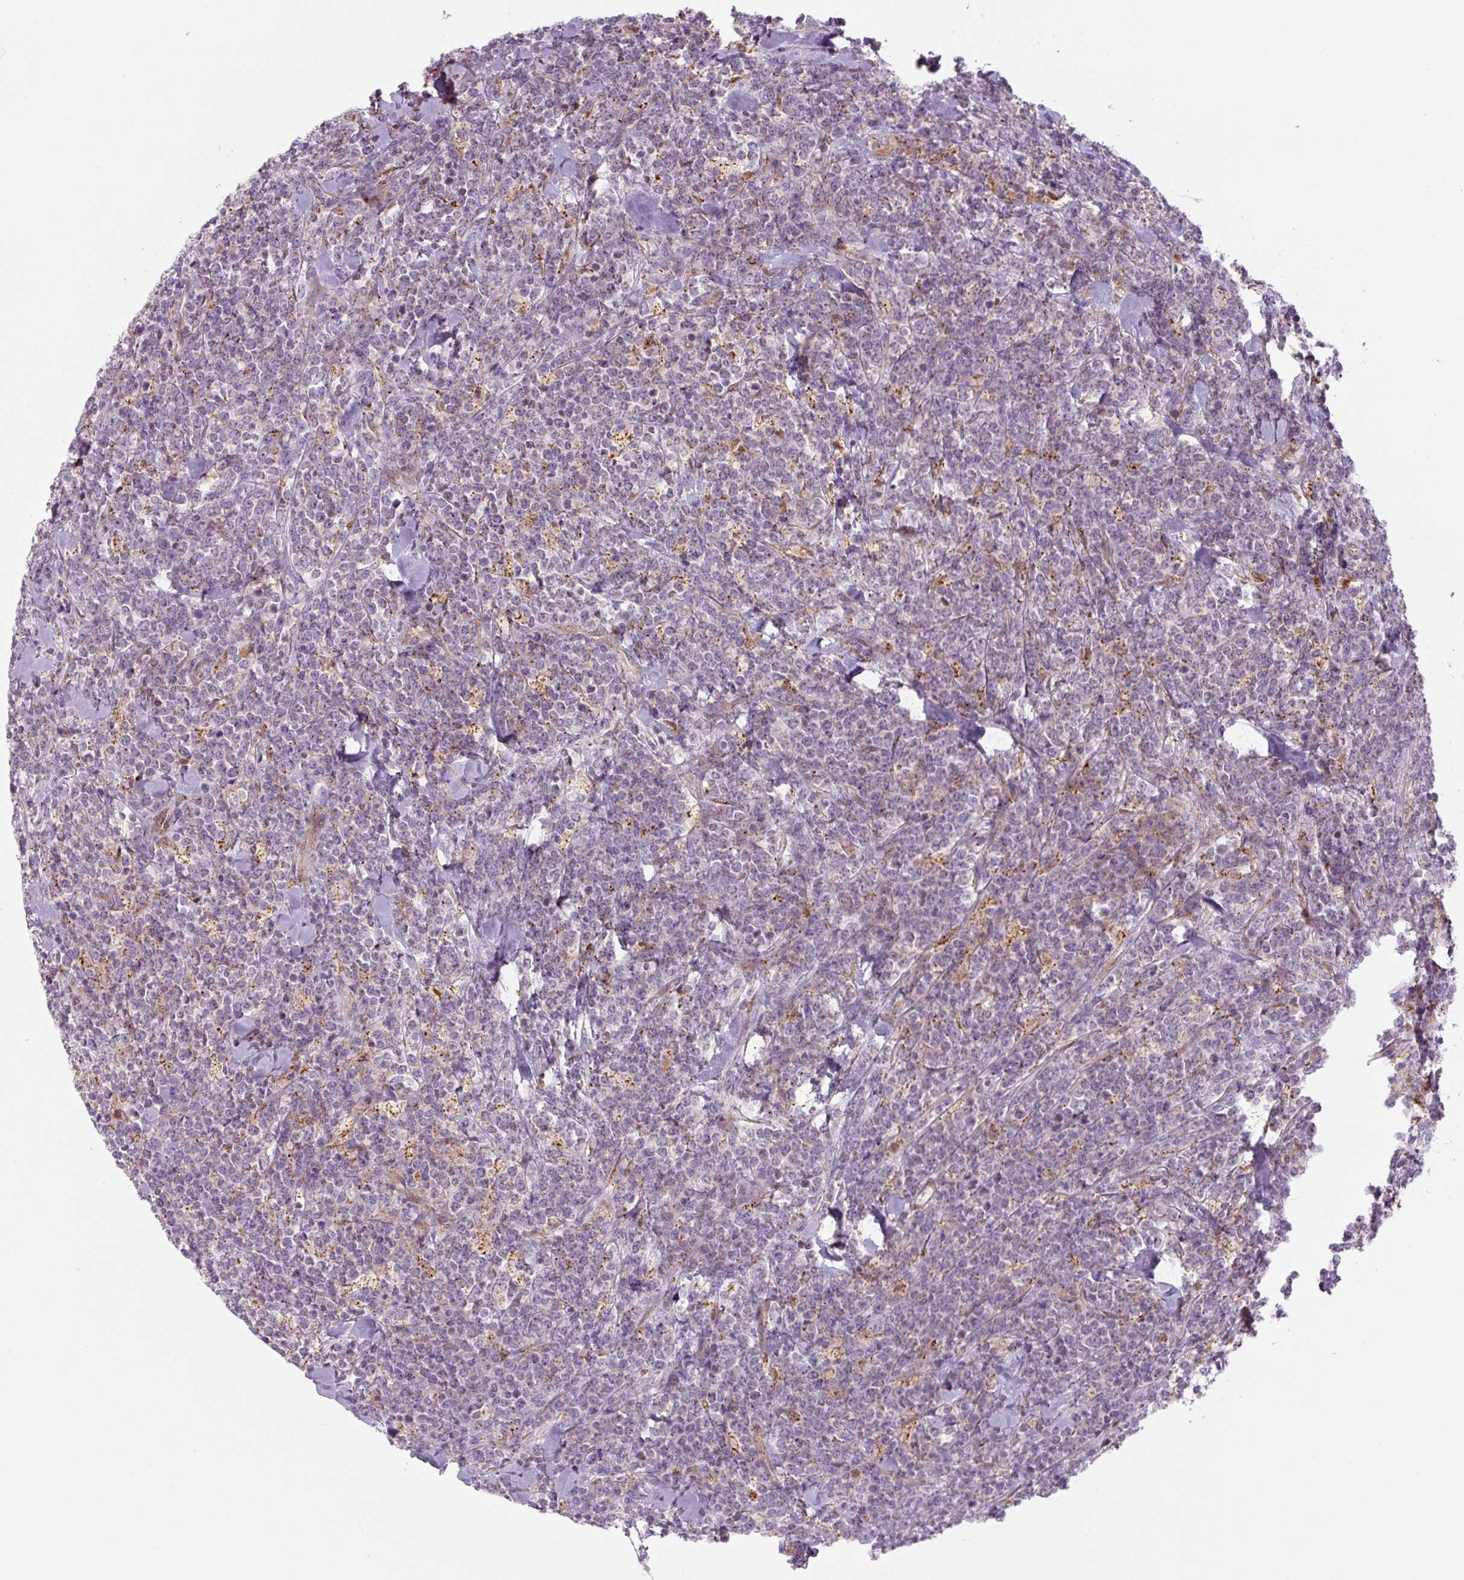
{"staining": {"intensity": "negative", "quantity": "none", "location": "none"}, "tissue": "lymphoma", "cell_type": "Tumor cells", "image_type": "cancer", "snomed": [{"axis": "morphology", "description": "Malignant lymphoma, non-Hodgkin's type, High grade"}, {"axis": "topography", "description": "Small intestine"}, {"axis": "topography", "description": "Colon"}], "caption": "An image of lymphoma stained for a protein exhibits no brown staining in tumor cells.", "gene": "ZSWIM7", "patient": {"sex": "male", "age": 8}}